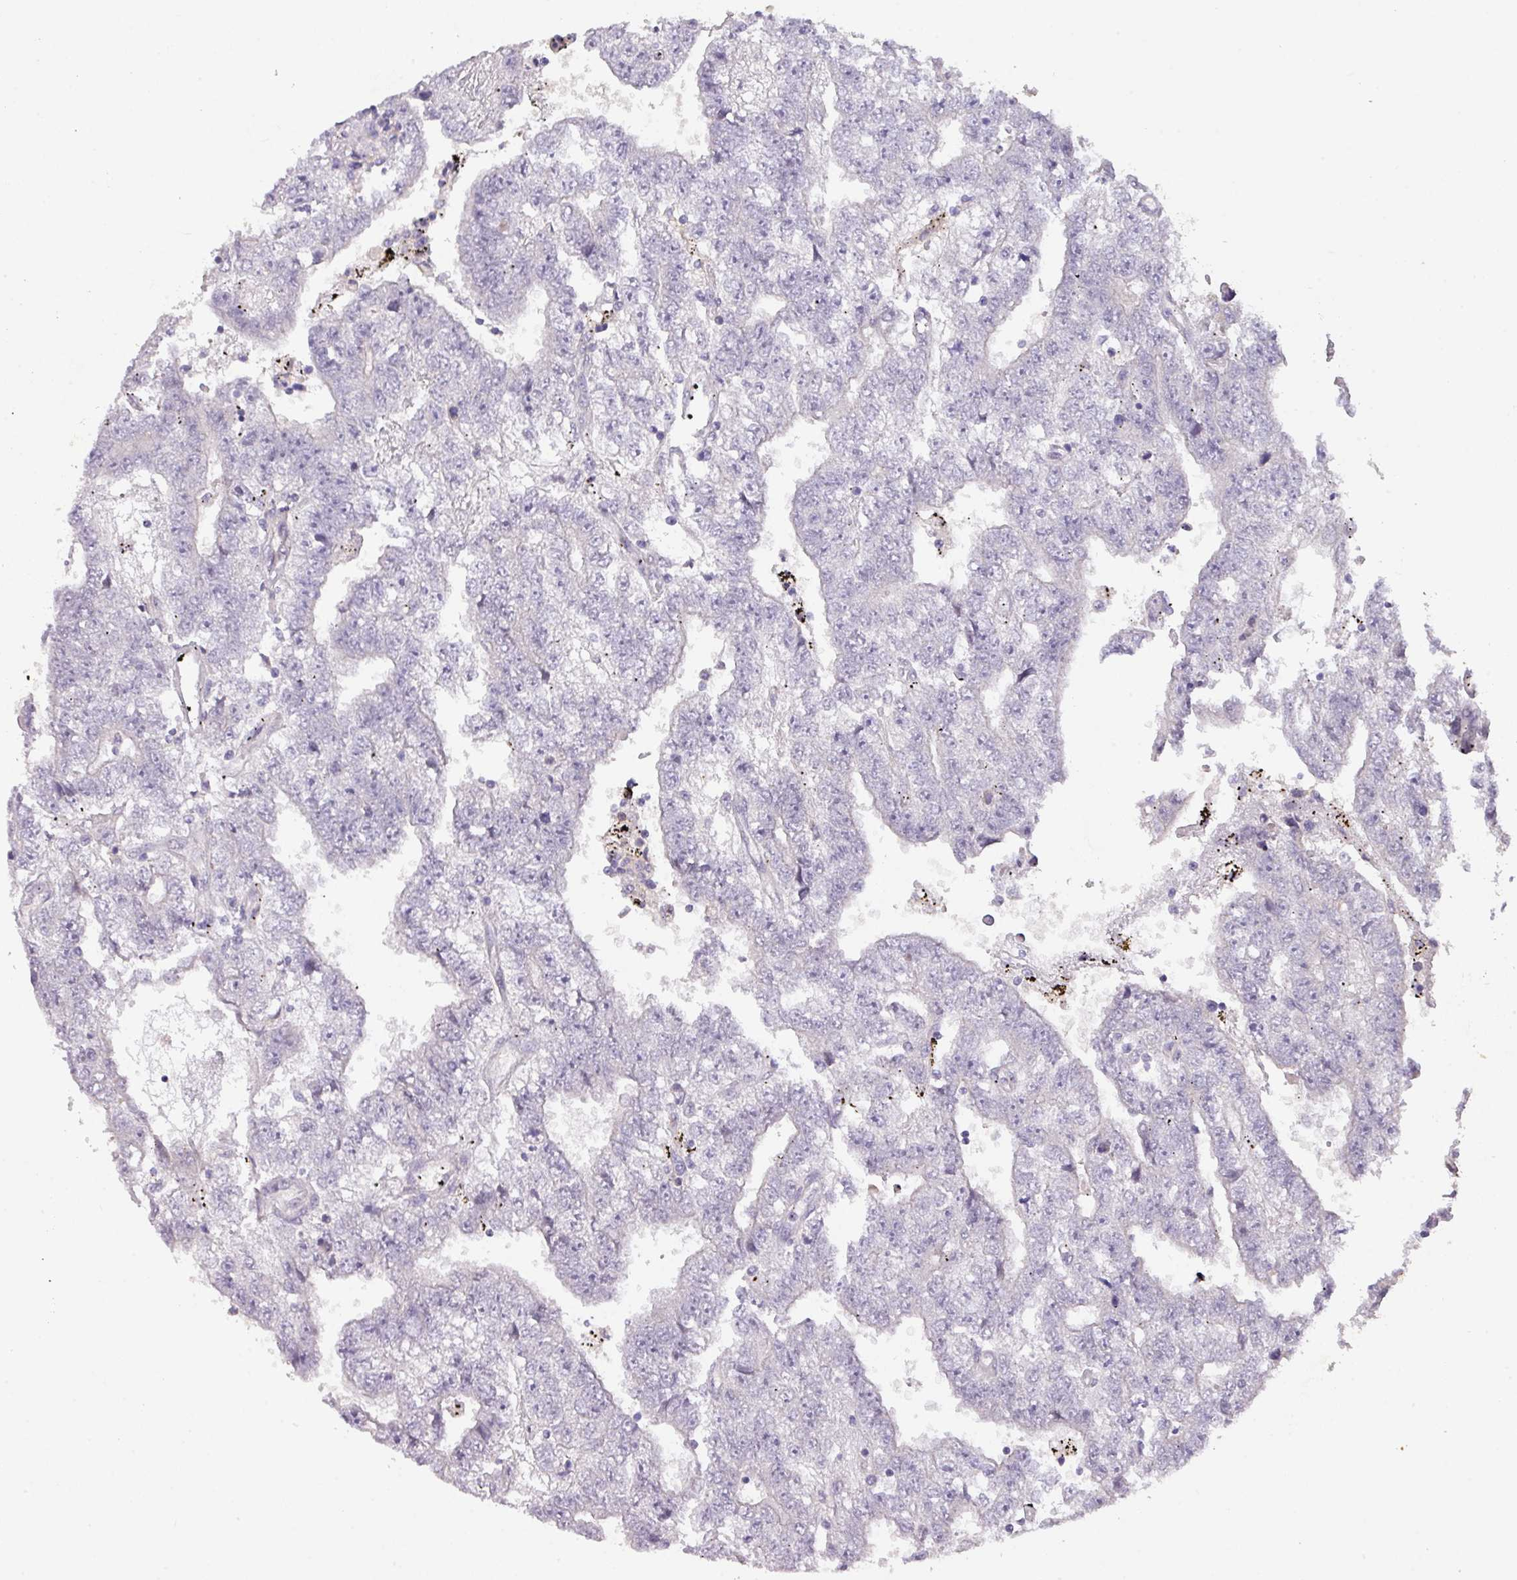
{"staining": {"intensity": "negative", "quantity": "none", "location": "none"}, "tissue": "testis cancer", "cell_type": "Tumor cells", "image_type": "cancer", "snomed": [{"axis": "morphology", "description": "Carcinoma, Embryonal, NOS"}, {"axis": "topography", "description": "Testis"}], "caption": "IHC of testis embryonal carcinoma shows no positivity in tumor cells. (DAB immunohistochemistry visualized using brightfield microscopy, high magnification).", "gene": "PRADC1", "patient": {"sex": "male", "age": 25}}